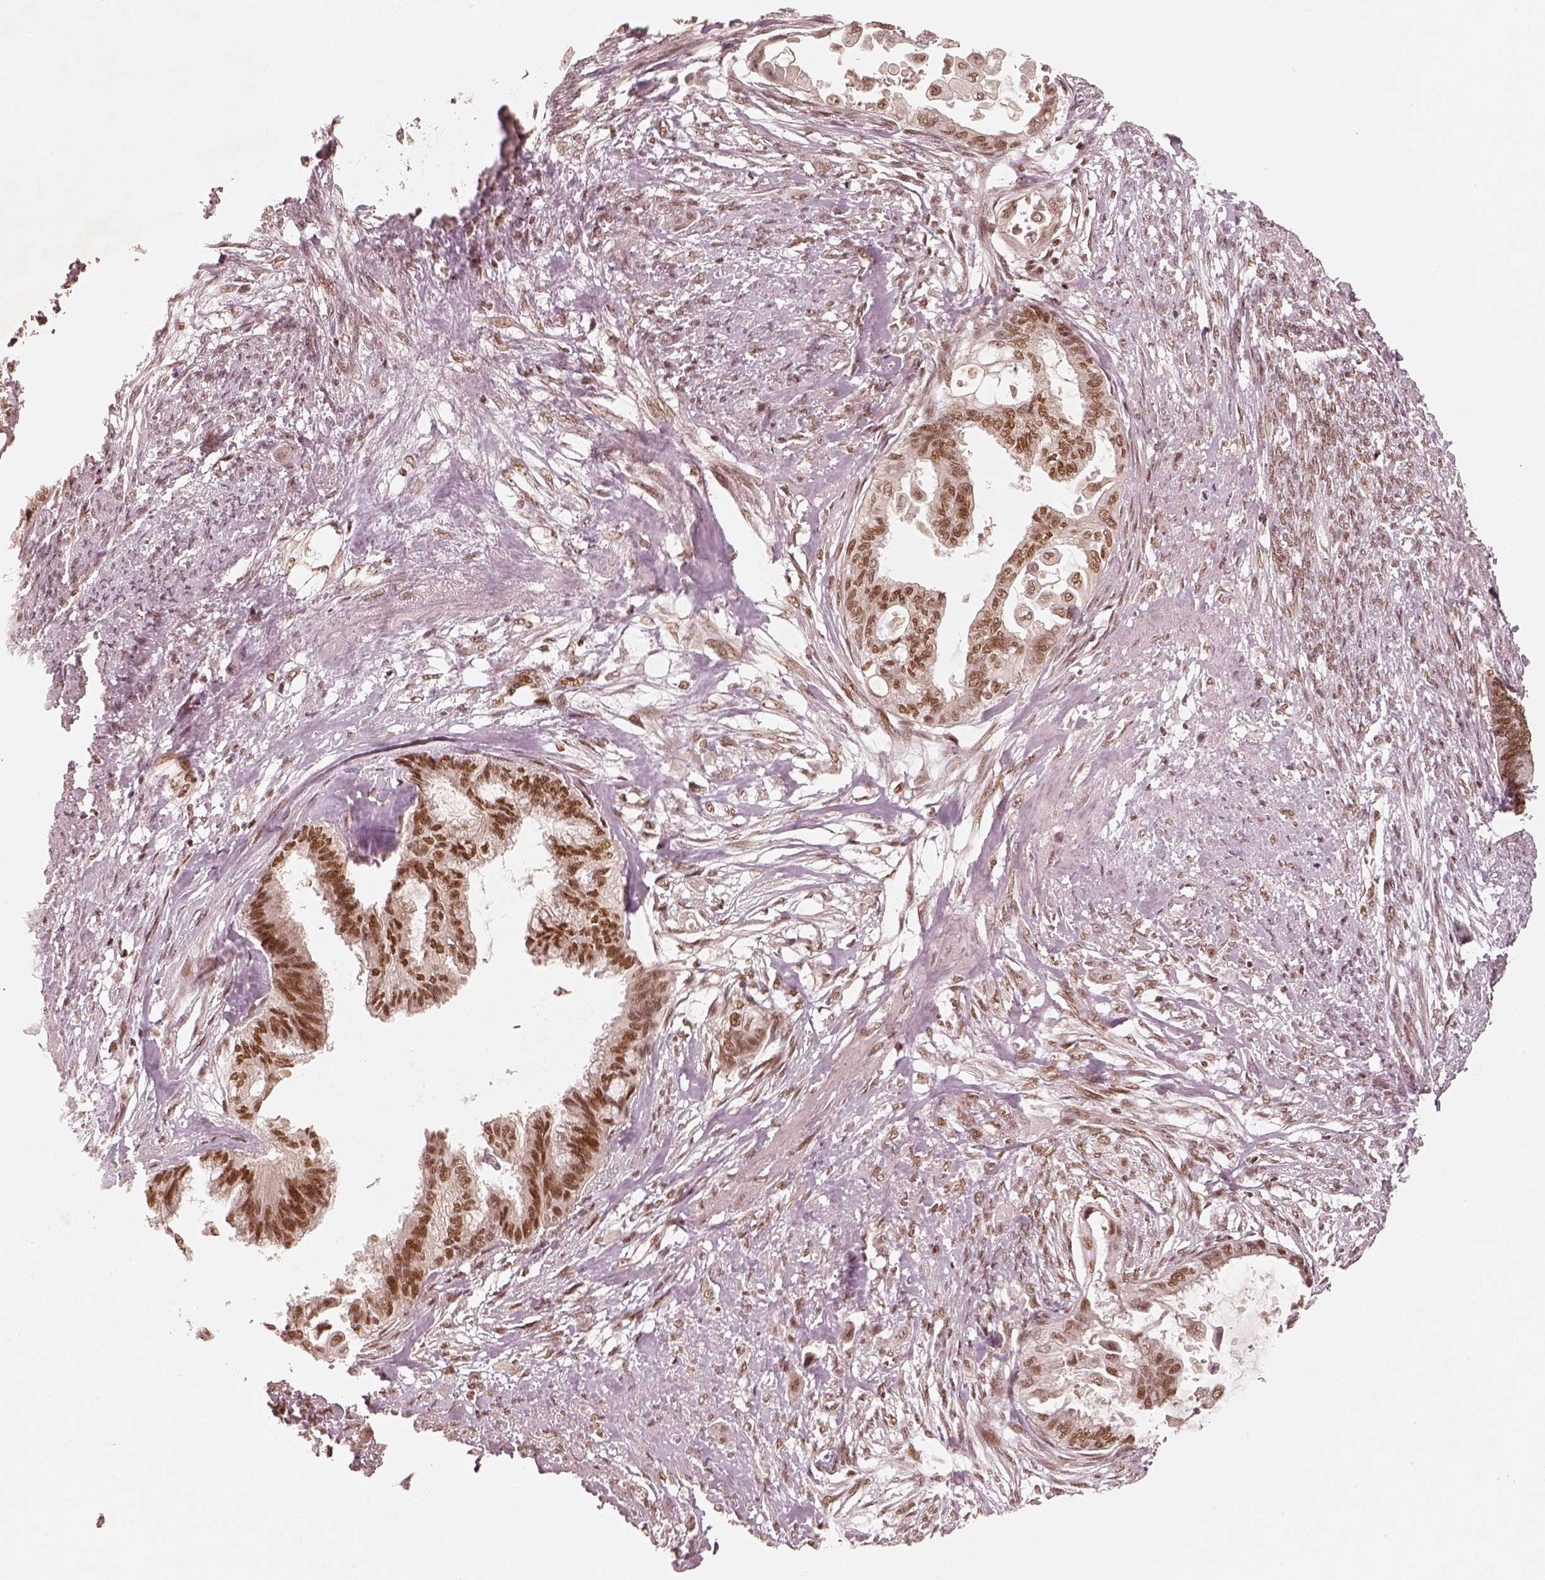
{"staining": {"intensity": "strong", "quantity": ">75%", "location": "nuclear"}, "tissue": "endometrial cancer", "cell_type": "Tumor cells", "image_type": "cancer", "snomed": [{"axis": "morphology", "description": "Adenocarcinoma, NOS"}, {"axis": "topography", "description": "Endometrium"}], "caption": "DAB (3,3'-diaminobenzidine) immunohistochemical staining of human endometrial adenocarcinoma reveals strong nuclear protein positivity in about >75% of tumor cells.", "gene": "GMEB2", "patient": {"sex": "female", "age": 86}}